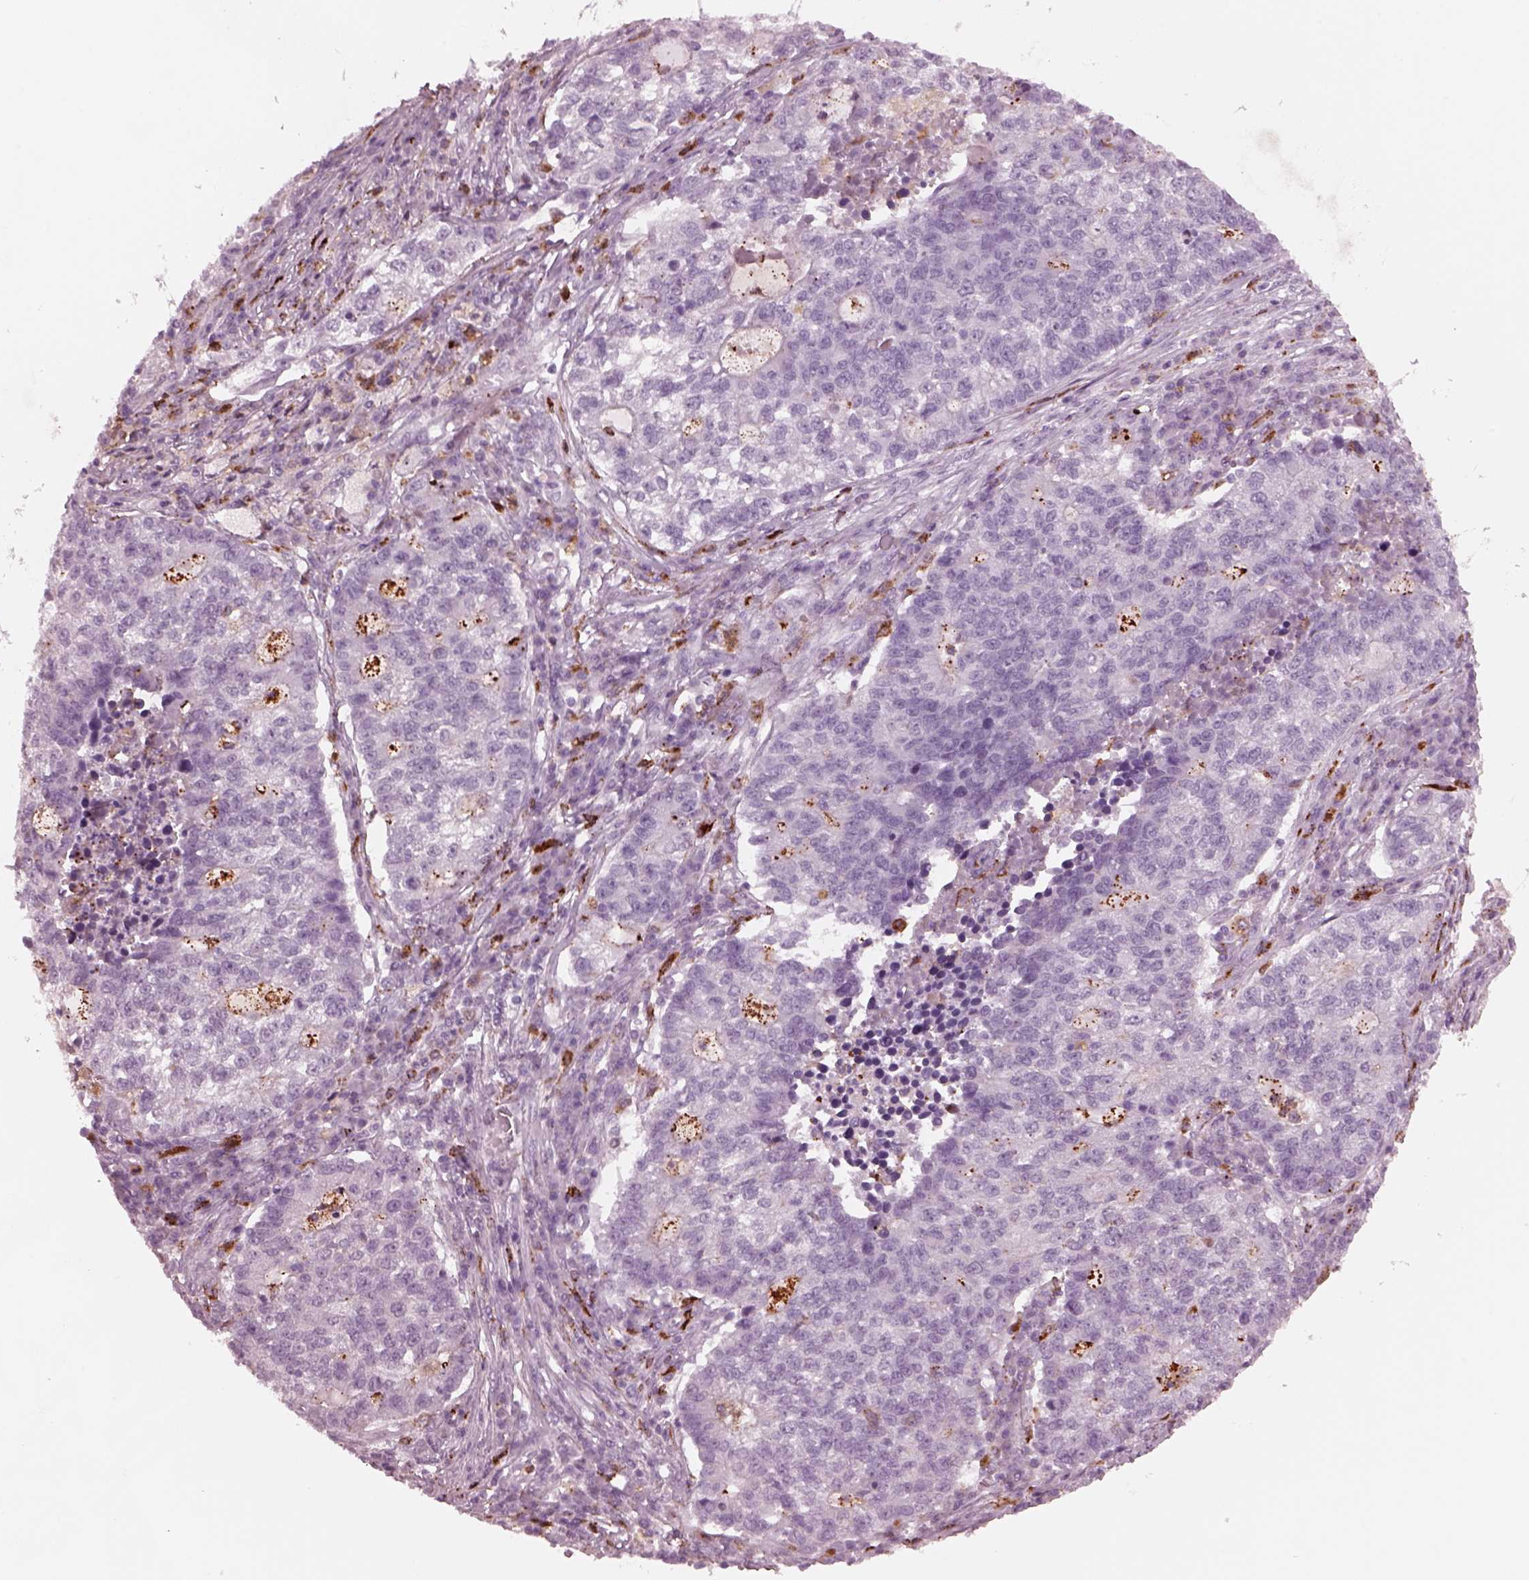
{"staining": {"intensity": "weak", "quantity": "<25%", "location": "cytoplasmic/membranous"}, "tissue": "lung cancer", "cell_type": "Tumor cells", "image_type": "cancer", "snomed": [{"axis": "morphology", "description": "Adenocarcinoma, NOS"}, {"axis": "topography", "description": "Lung"}], "caption": "Immunohistochemistry histopathology image of lung cancer (adenocarcinoma) stained for a protein (brown), which shows no positivity in tumor cells.", "gene": "SLAMF8", "patient": {"sex": "male", "age": 57}}